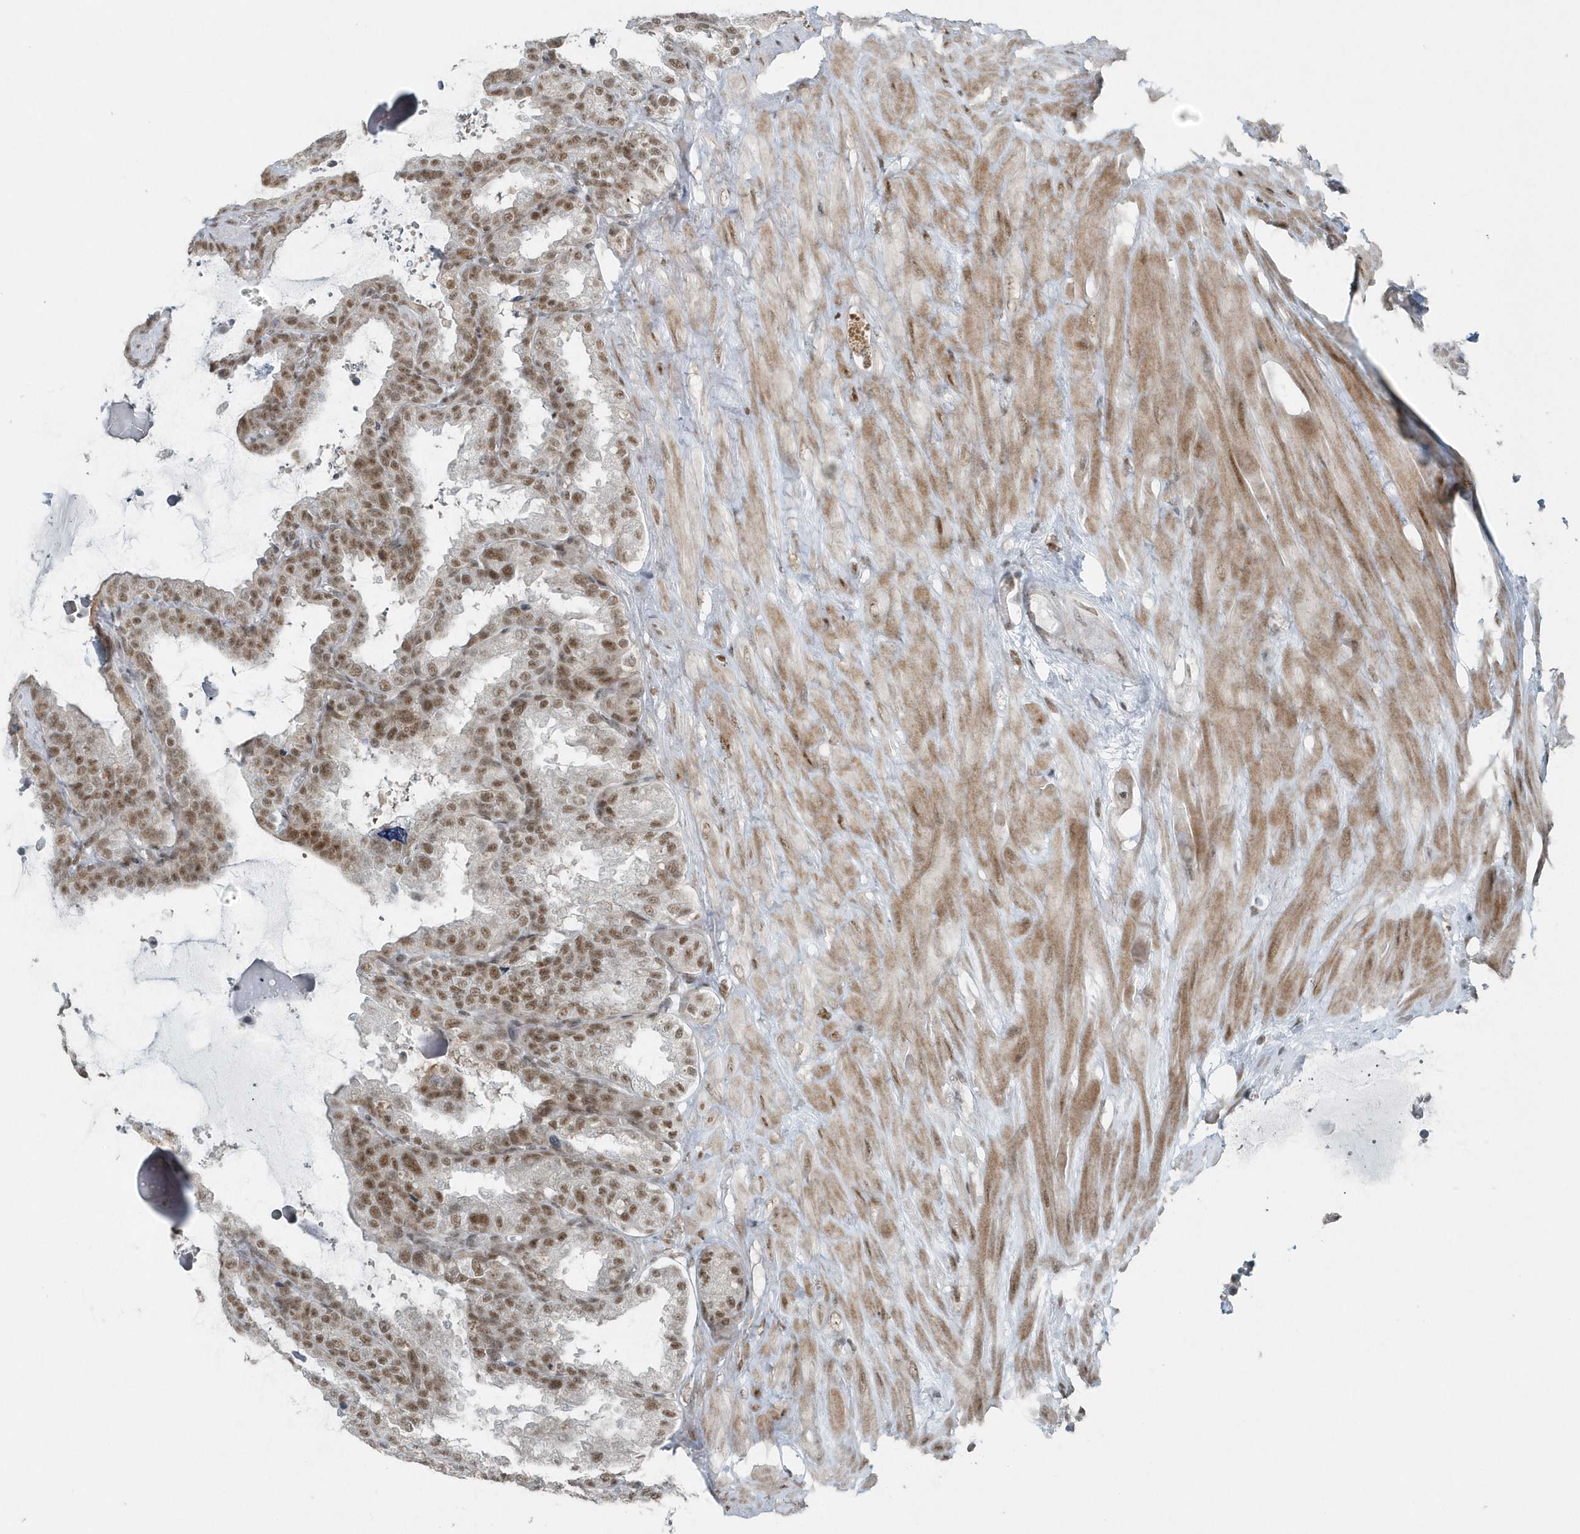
{"staining": {"intensity": "moderate", "quantity": ">75%", "location": "nuclear"}, "tissue": "seminal vesicle", "cell_type": "Glandular cells", "image_type": "normal", "snomed": [{"axis": "morphology", "description": "Normal tissue, NOS"}, {"axis": "topography", "description": "Seminal veicle"}], "caption": "This photomicrograph reveals immunohistochemistry (IHC) staining of unremarkable seminal vesicle, with medium moderate nuclear staining in about >75% of glandular cells.", "gene": "YTHDC1", "patient": {"sex": "male", "age": 46}}